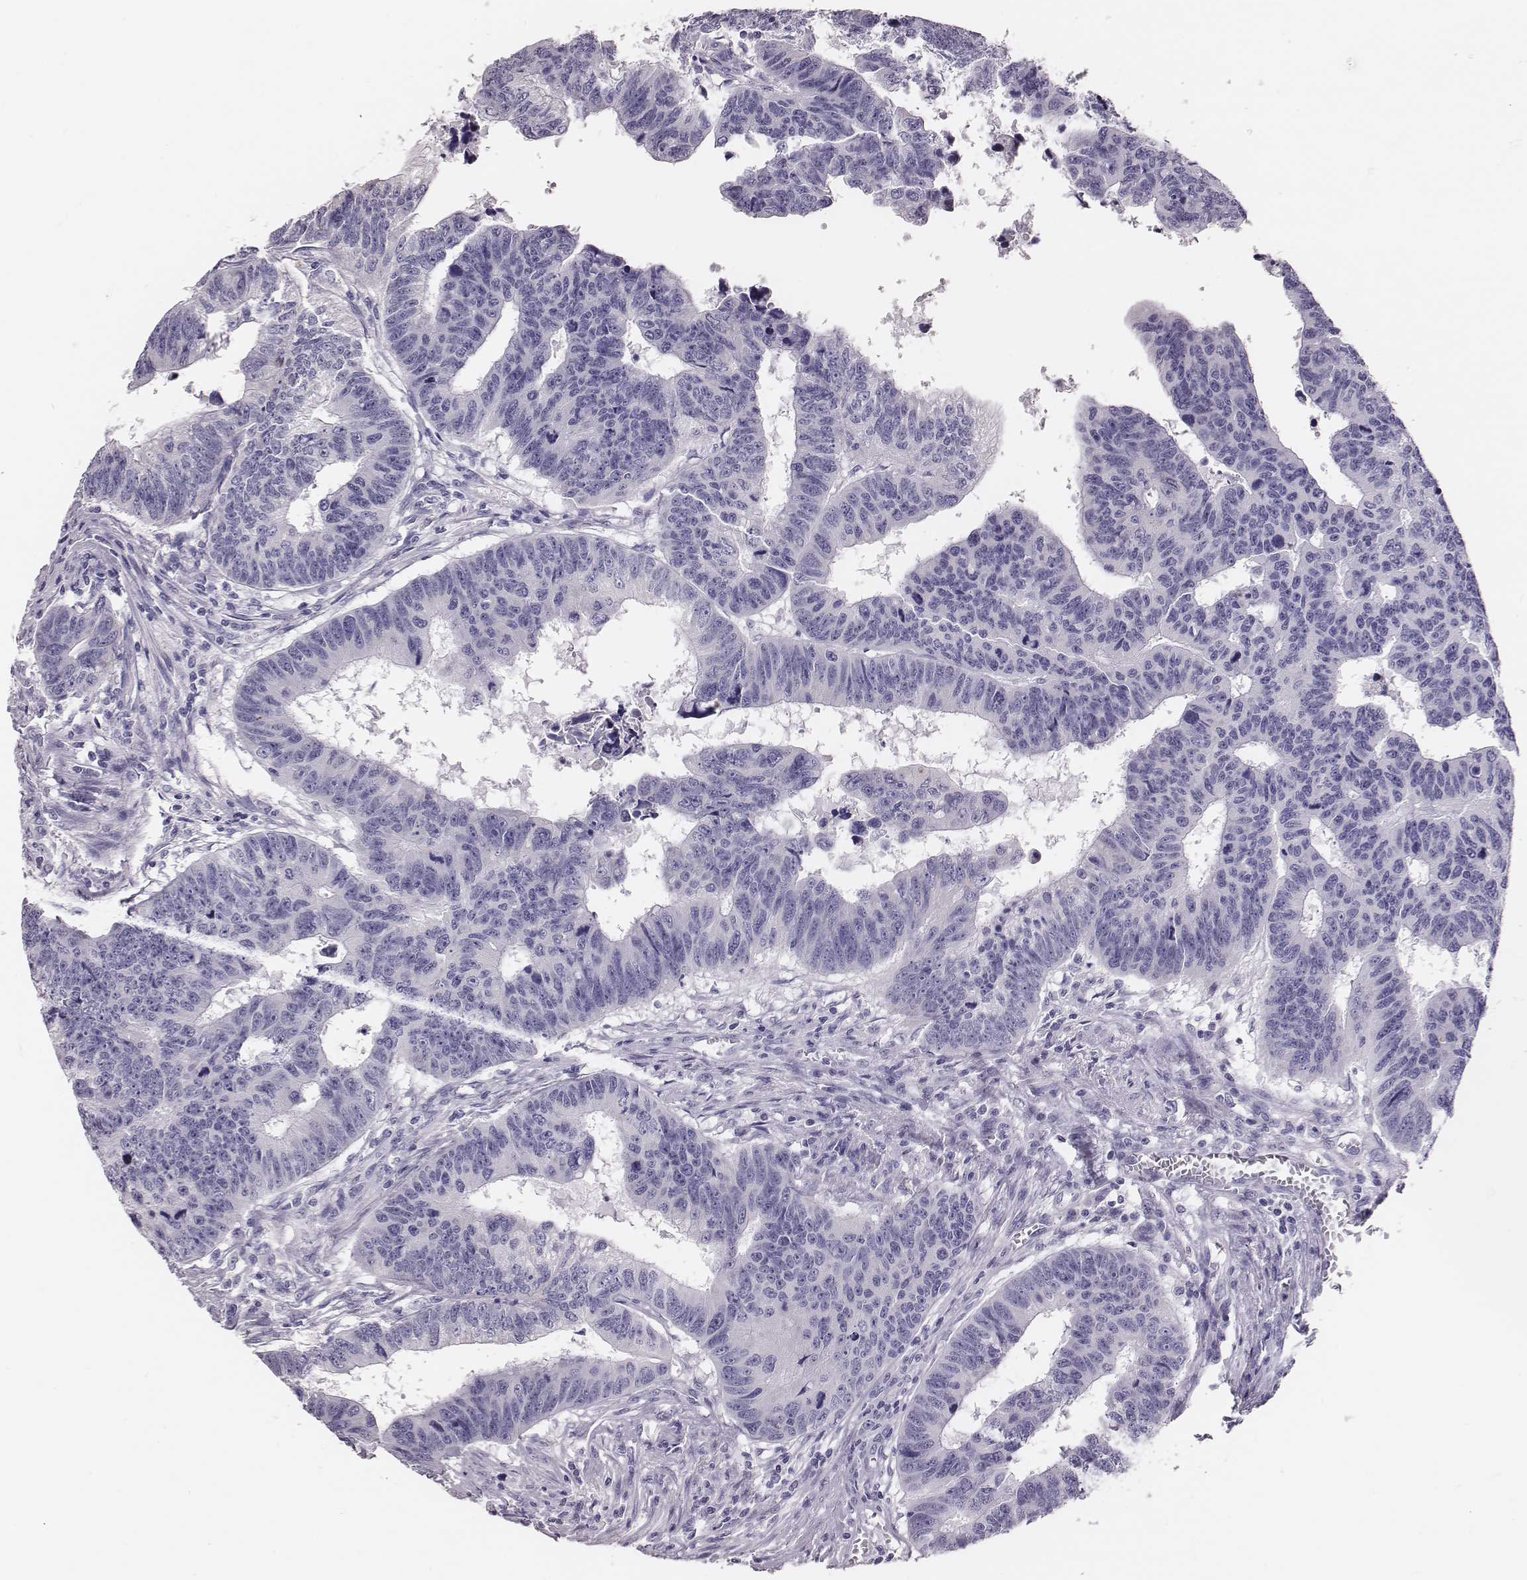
{"staining": {"intensity": "negative", "quantity": "none", "location": "none"}, "tissue": "colorectal cancer", "cell_type": "Tumor cells", "image_type": "cancer", "snomed": [{"axis": "morphology", "description": "Adenocarcinoma, NOS"}, {"axis": "topography", "description": "Rectum"}], "caption": "Protein analysis of colorectal cancer (adenocarcinoma) exhibits no significant staining in tumor cells.", "gene": "H1-6", "patient": {"sex": "female", "age": 85}}